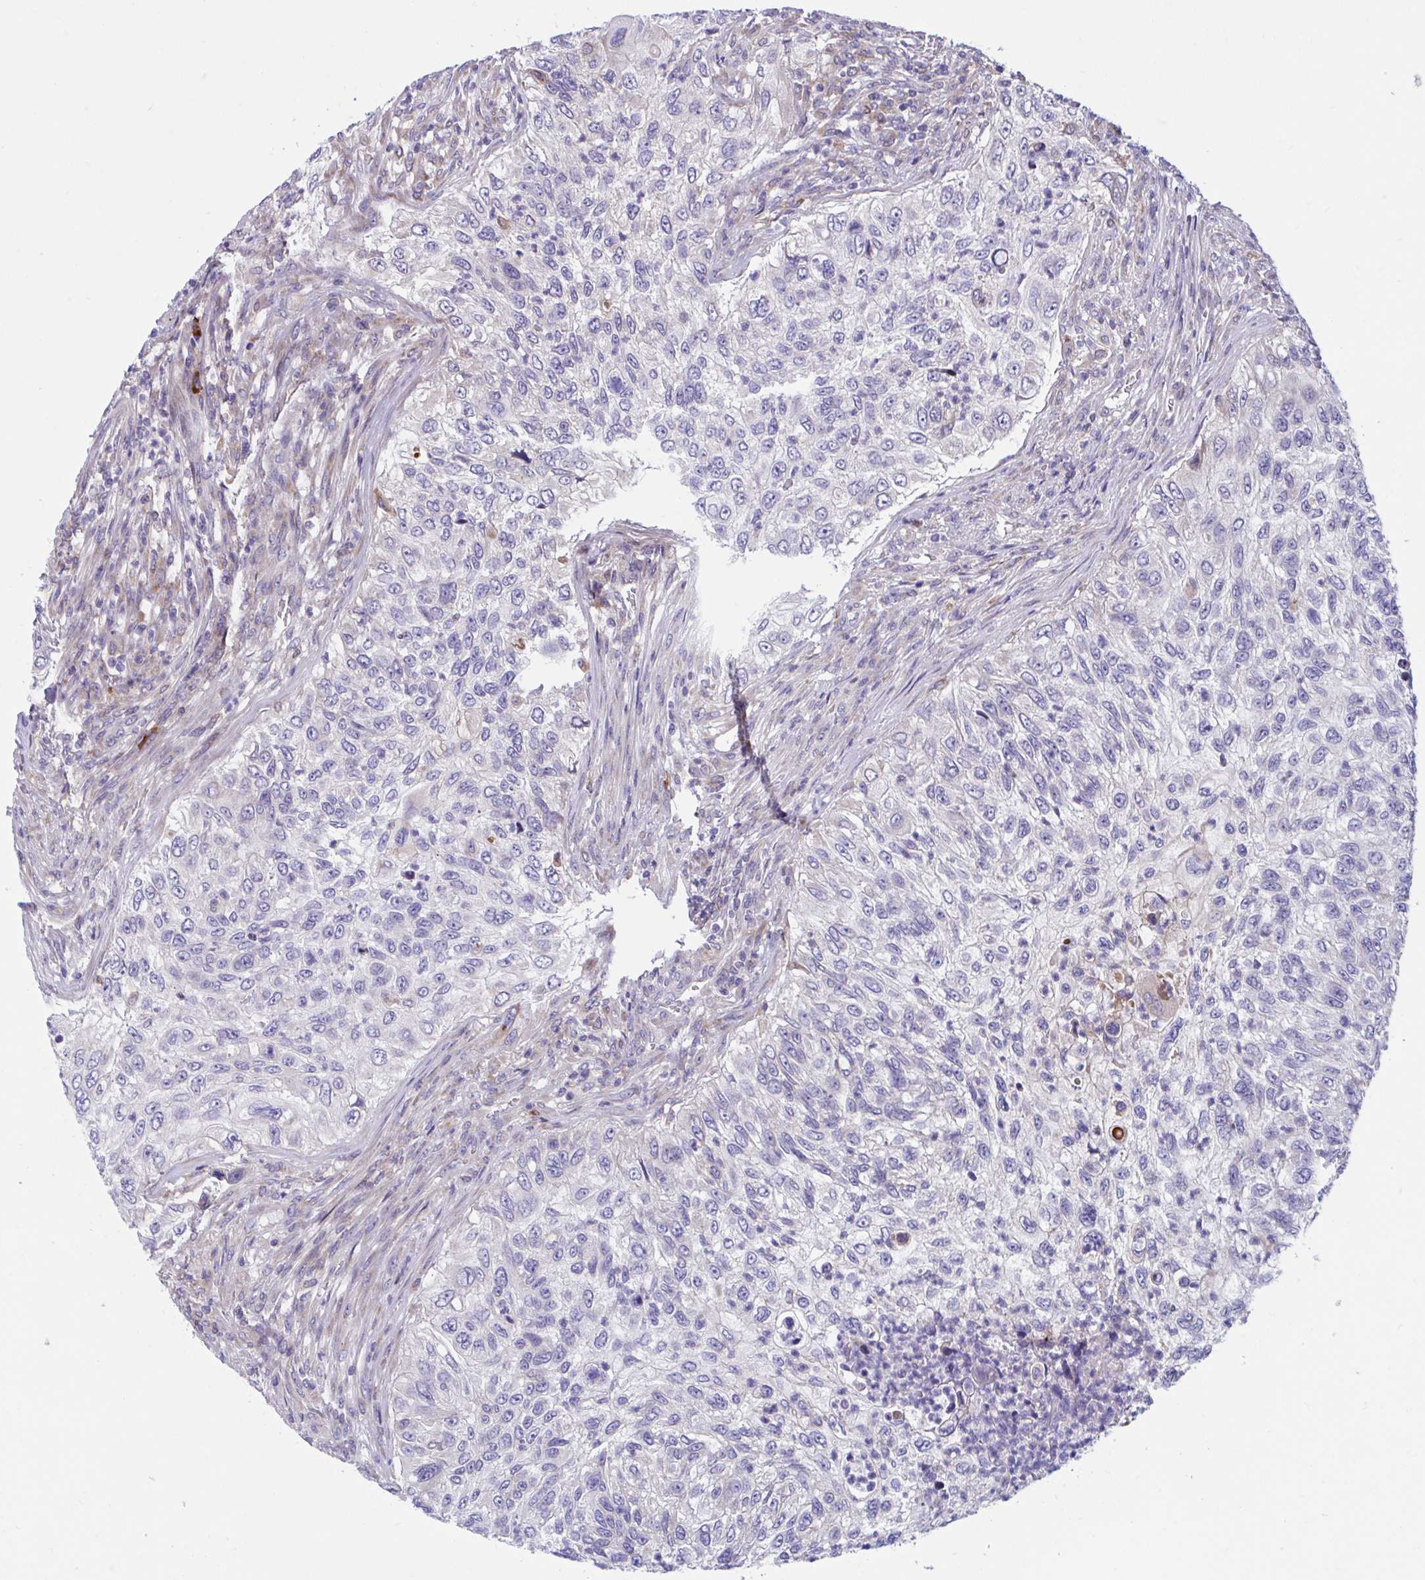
{"staining": {"intensity": "negative", "quantity": "none", "location": "none"}, "tissue": "urothelial cancer", "cell_type": "Tumor cells", "image_type": "cancer", "snomed": [{"axis": "morphology", "description": "Urothelial carcinoma, High grade"}, {"axis": "topography", "description": "Urinary bladder"}], "caption": "Immunohistochemical staining of urothelial cancer shows no significant positivity in tumor cells.", "gene": "WBP1", "patient": {"sex": "female", "age": 60}}